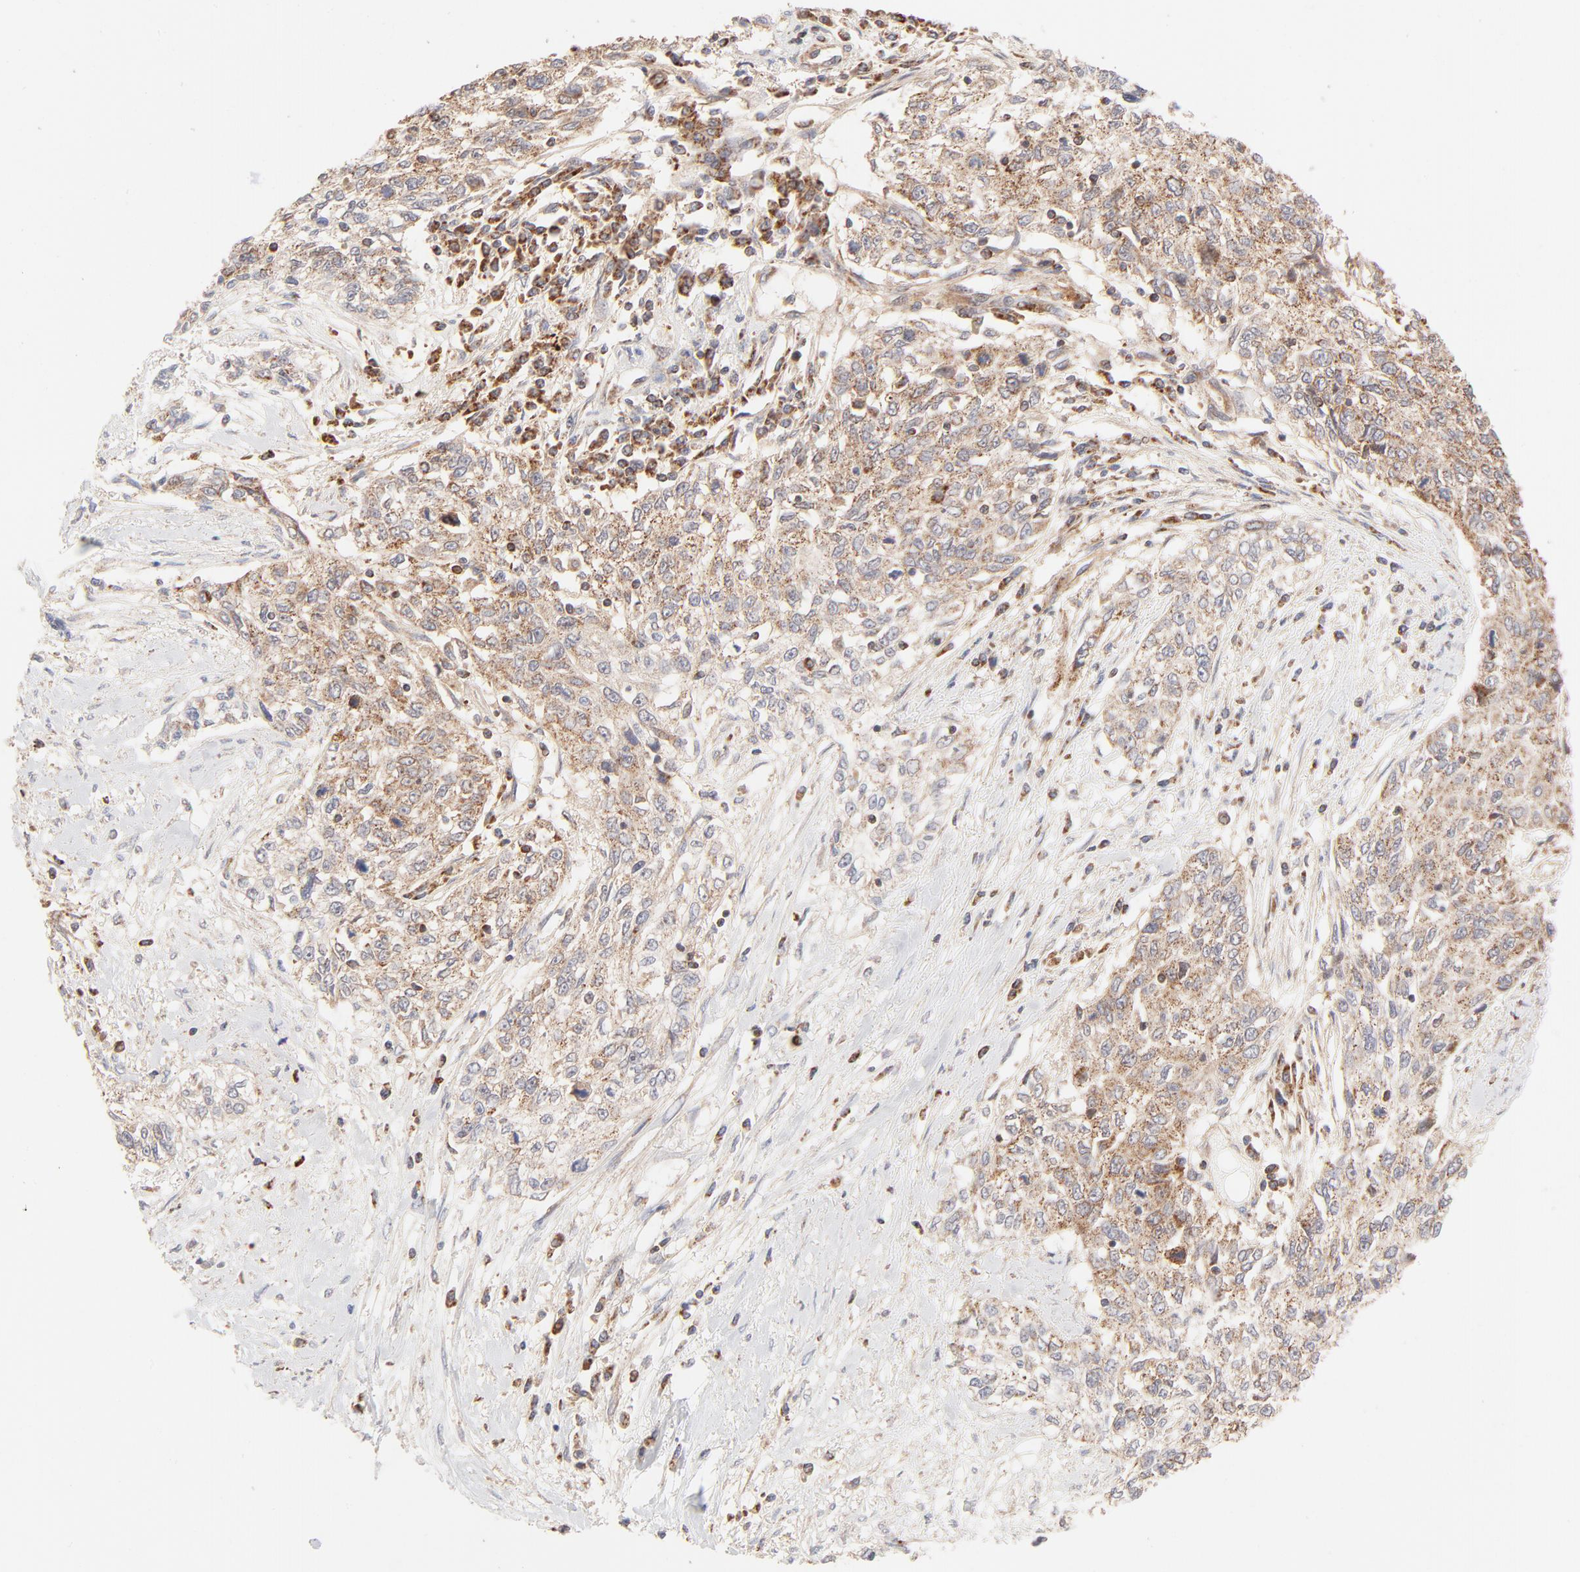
{"staining": {"intensity": "moderate", "quantity": "25%-75%", "location": "cytoplasmic/membranous"}, "tissue": "cervical cancer", "cell_type": "Tumor cells", "image_type": "cancer", "snomed": [{"axis": "morphology", "description": "Squamous cell carcinoma, NOS"}, {"axis": "topography", "description": "Cervix"}], "caption": "Immunohistochemical staining of cervical cancer shows medium levels of moderate cytoplasmic/membranous protein expression in about 25%-75% of tumor cells.", "gene": "CSPG4", "patient": {"sex": "female", "age": 57}}